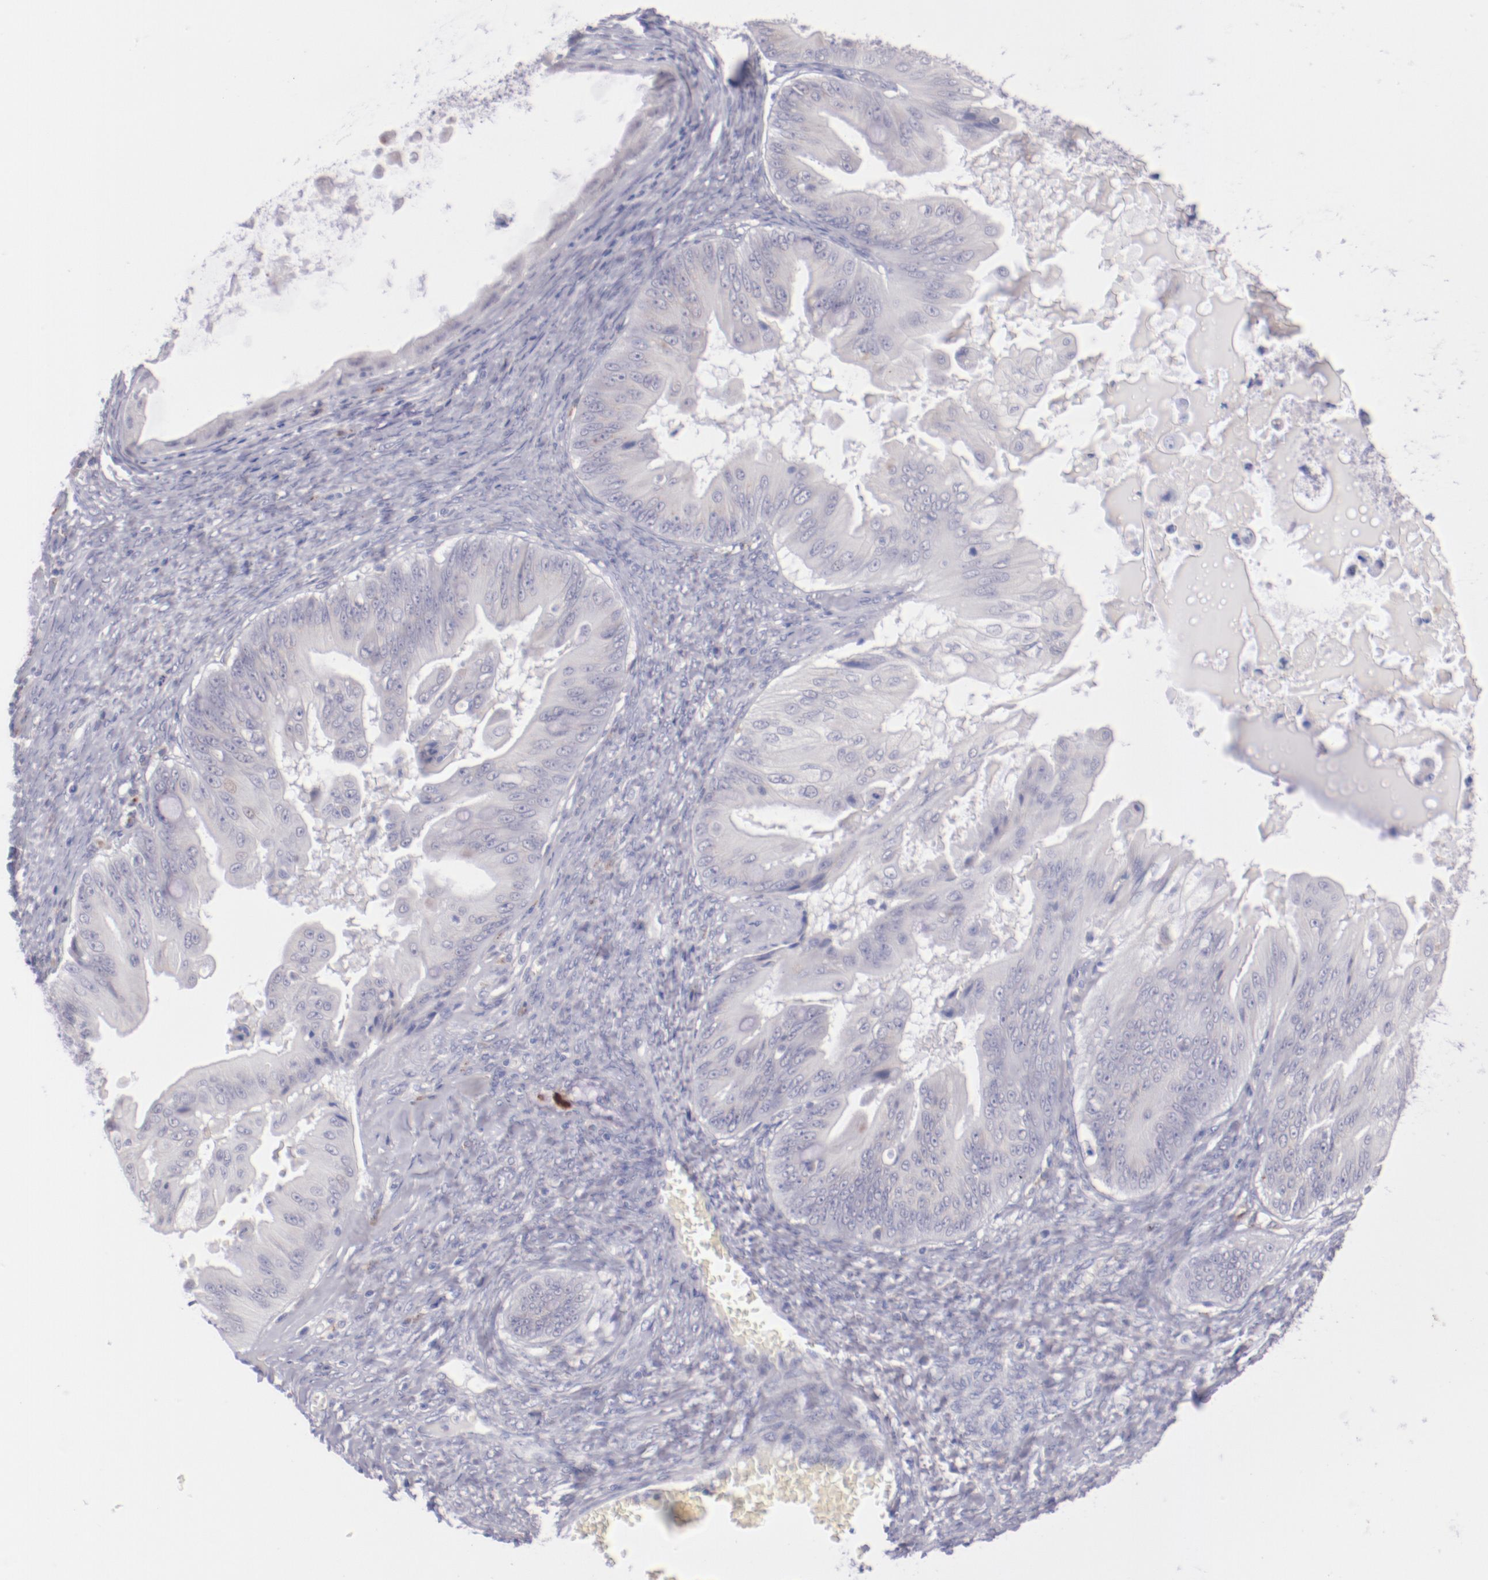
{"staining": {"intensity": "negative", "quantity": "none", "location": "none"}, "tissue": "ovarian cancer", "cell_type": "Tumor cells", "image_type": "cancer", "snomed": [{"axis": "morphology", "description": "Cystadenocarcinoma, mucinous, NOS"}, {"axis": "topography", "description": "Ovary"}], "caption": "High power microscopy image of an IHC micrograph of mucinous cystadenocarcinoma (ovarian), revealing no significant expression in tumor cells.", "gene": "TRAF3", "patient": {"sex": "female", "age": 37}}